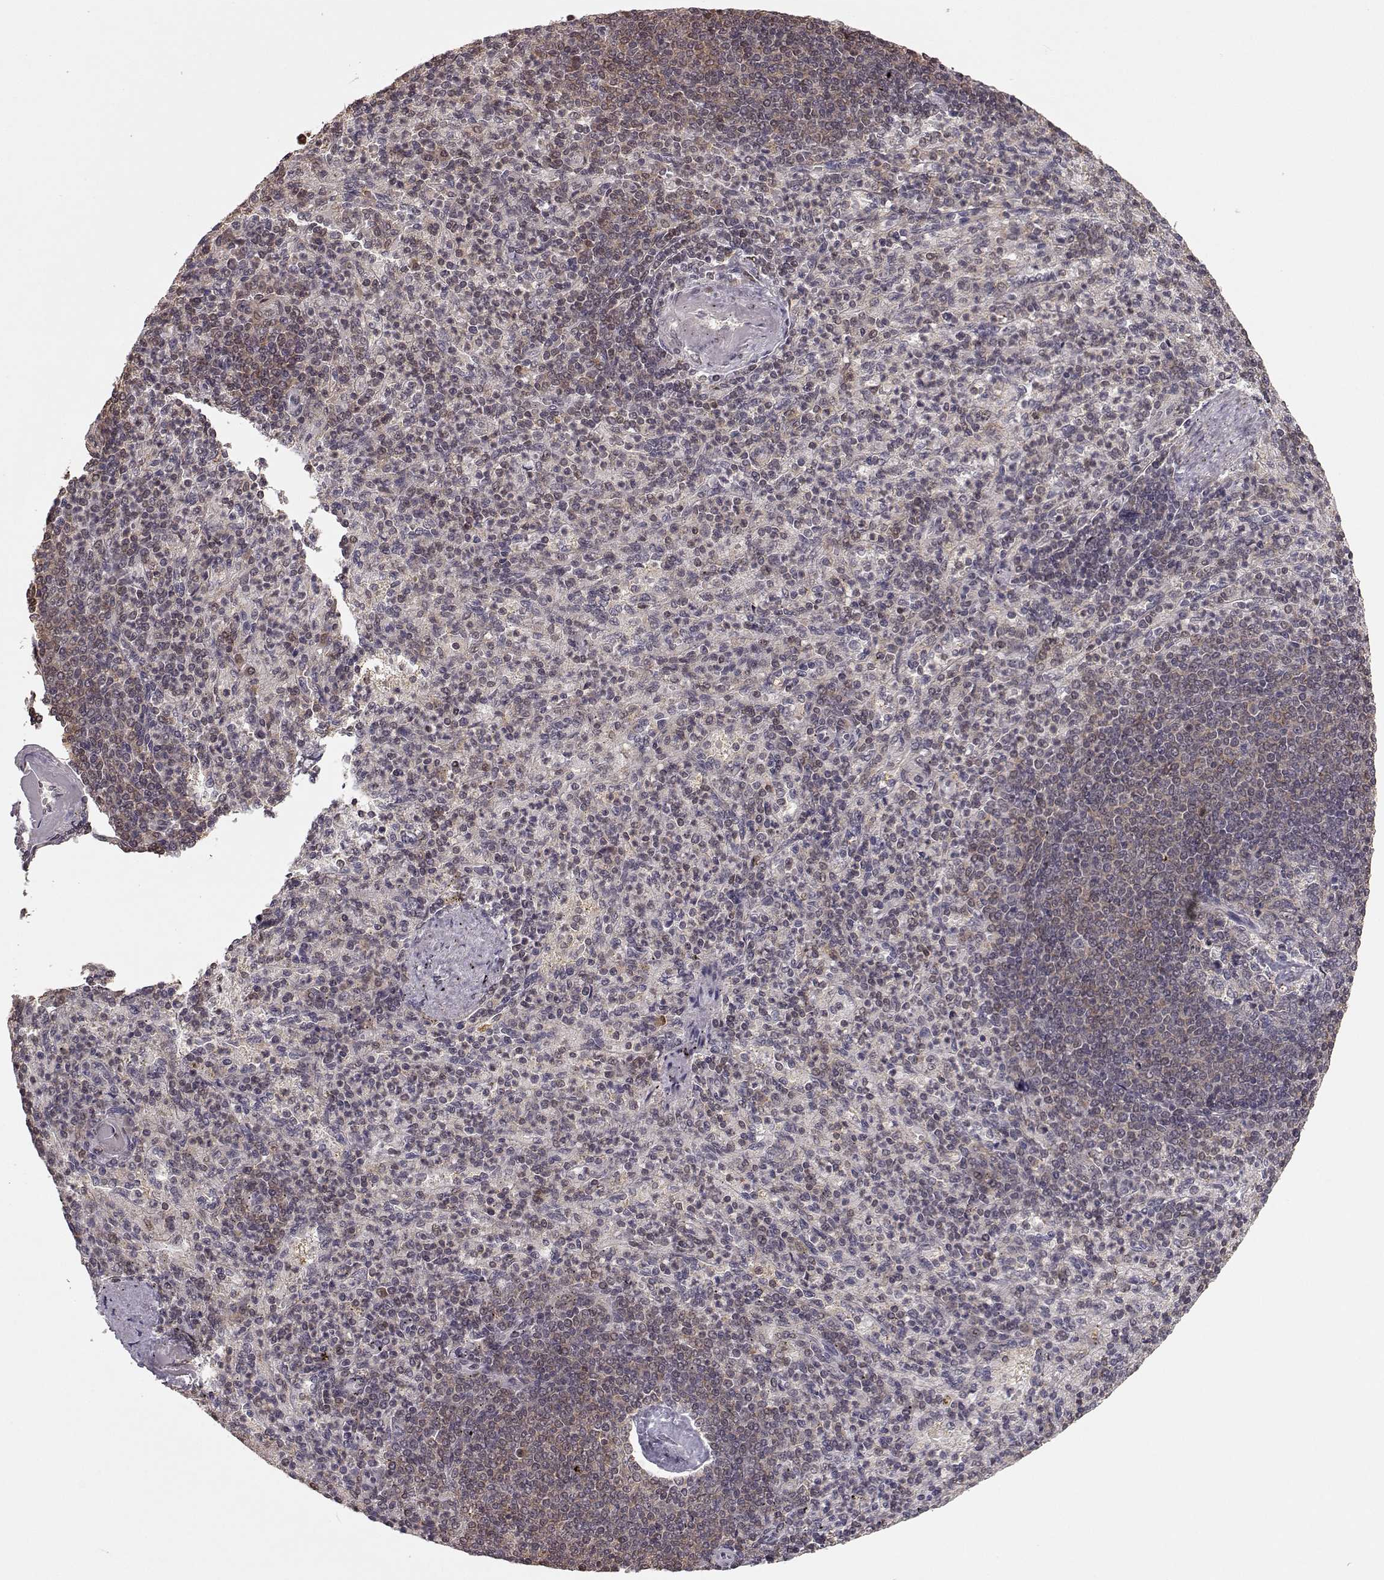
{"staining": {"intensity": "weak", "quantity": "<25%", "location": "cytoplasmic/membranous"}, "tissue": "spleen", "cell_type": "Cells in red pulp", "image_type": "normal", "snomed": [{"axis": "morphology", "description": "Normal tissue, NOS"}, {"axis": "topography", "description": "Spleen"}], "caption": "DAB (3,3'-diaminobenzidine) immunohistochemical staining of unremarkable spleen shows no significant positivity in cells in red pulp.", "gene": "PLEKHG3", "patient": {"sex": "female", "age": 74}}